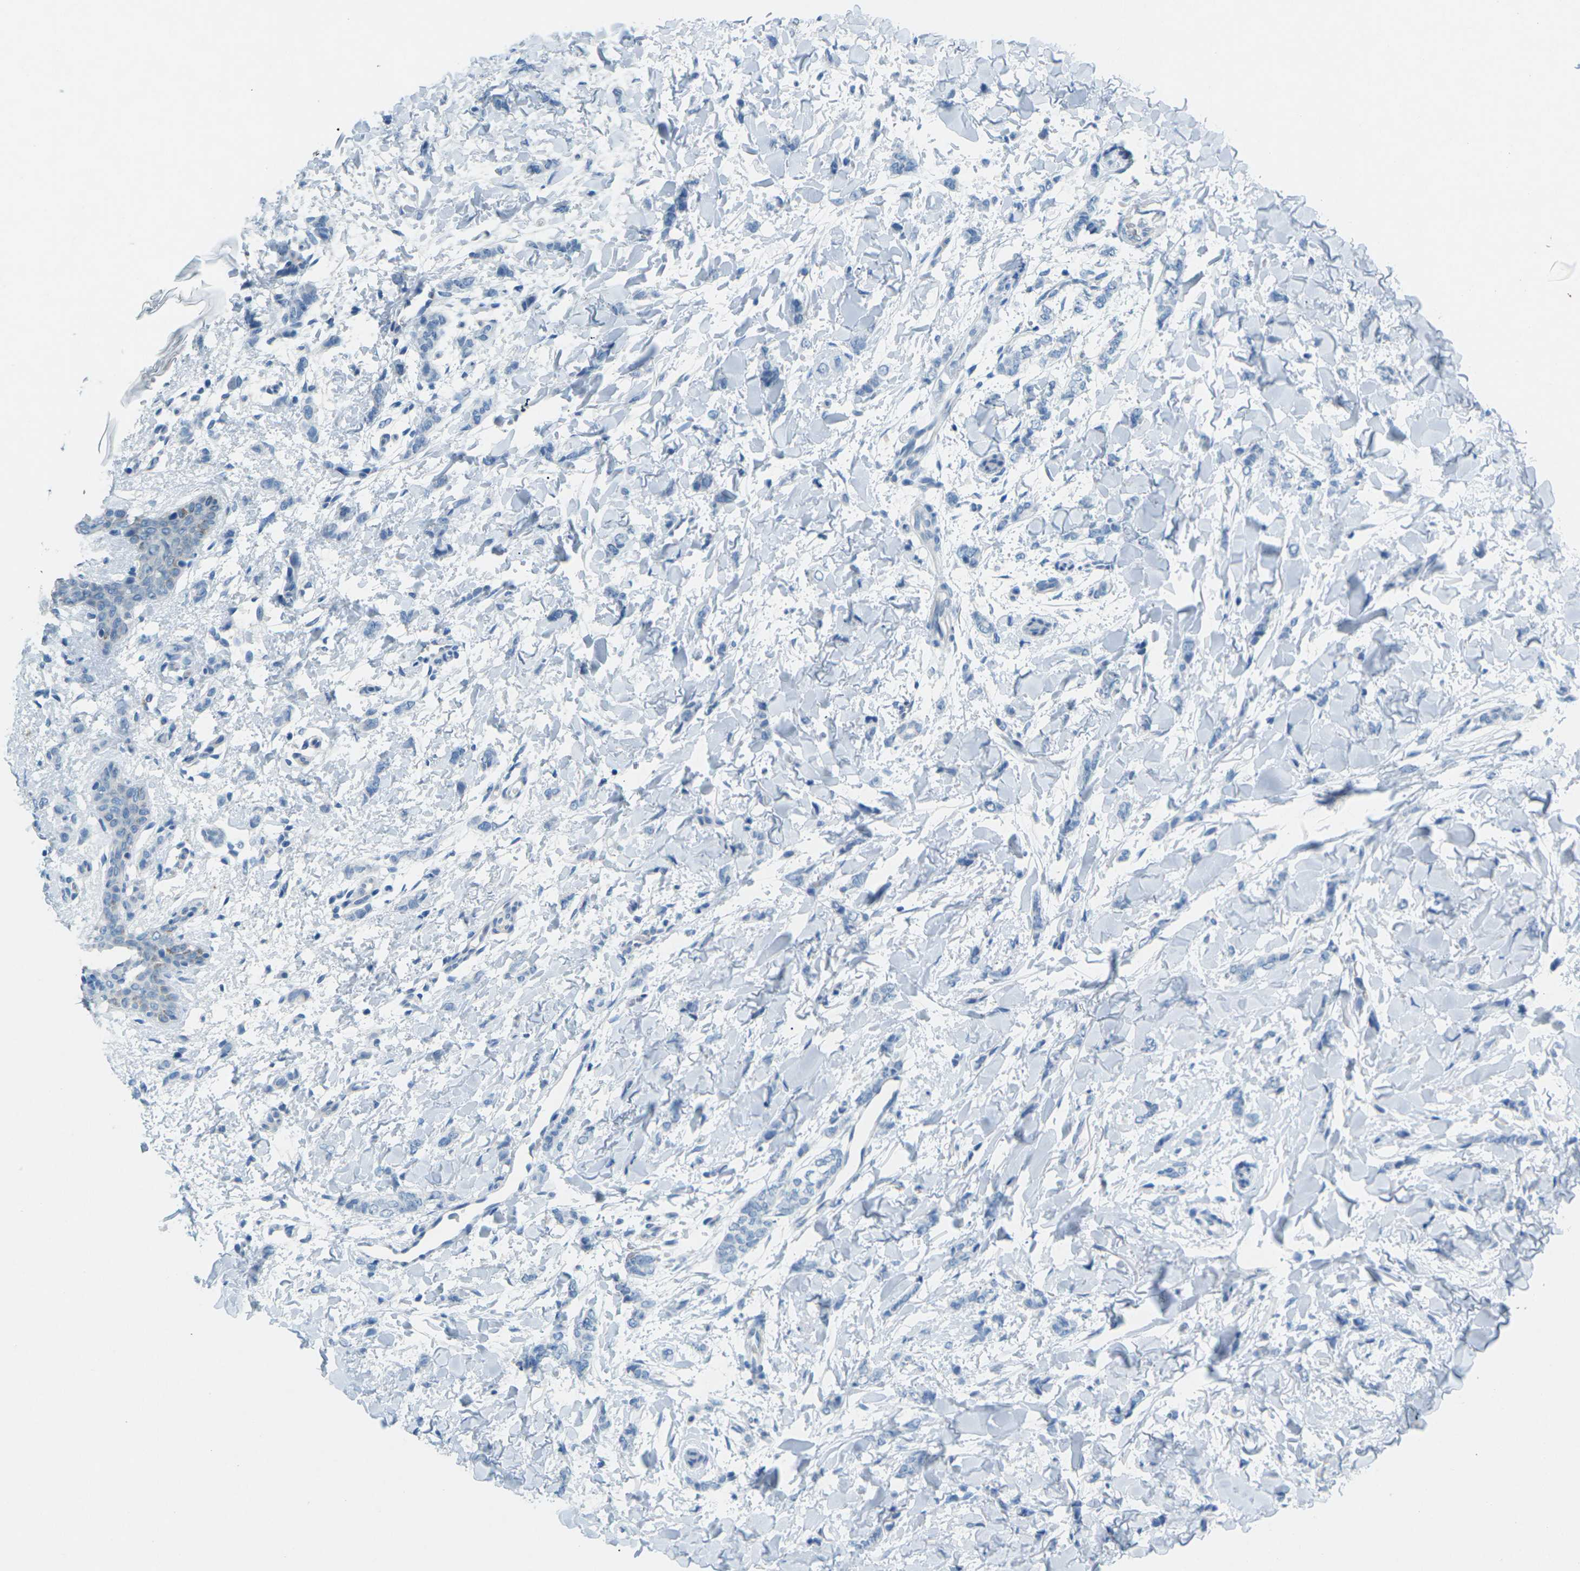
{"staining": {"intensity": "negative", "quantity": "none", "location": "none"}, "tissue": "breast cancer", "cell_type": "Tumor cells", "image_type": "cancer", "snomed": [{"axis": "morphology", "description": "Lobular carcinoma"}, {"axis": "topography", "description": "Skin"}, {"axis": "topography", "description": "Breast"}], "caption": "The immunohistochemistry histopathology image has no significant positivity in tumor cells of breast cancer tissue.", "gene": "CDH16", "patient": {"sex": "female", "age": 46}}